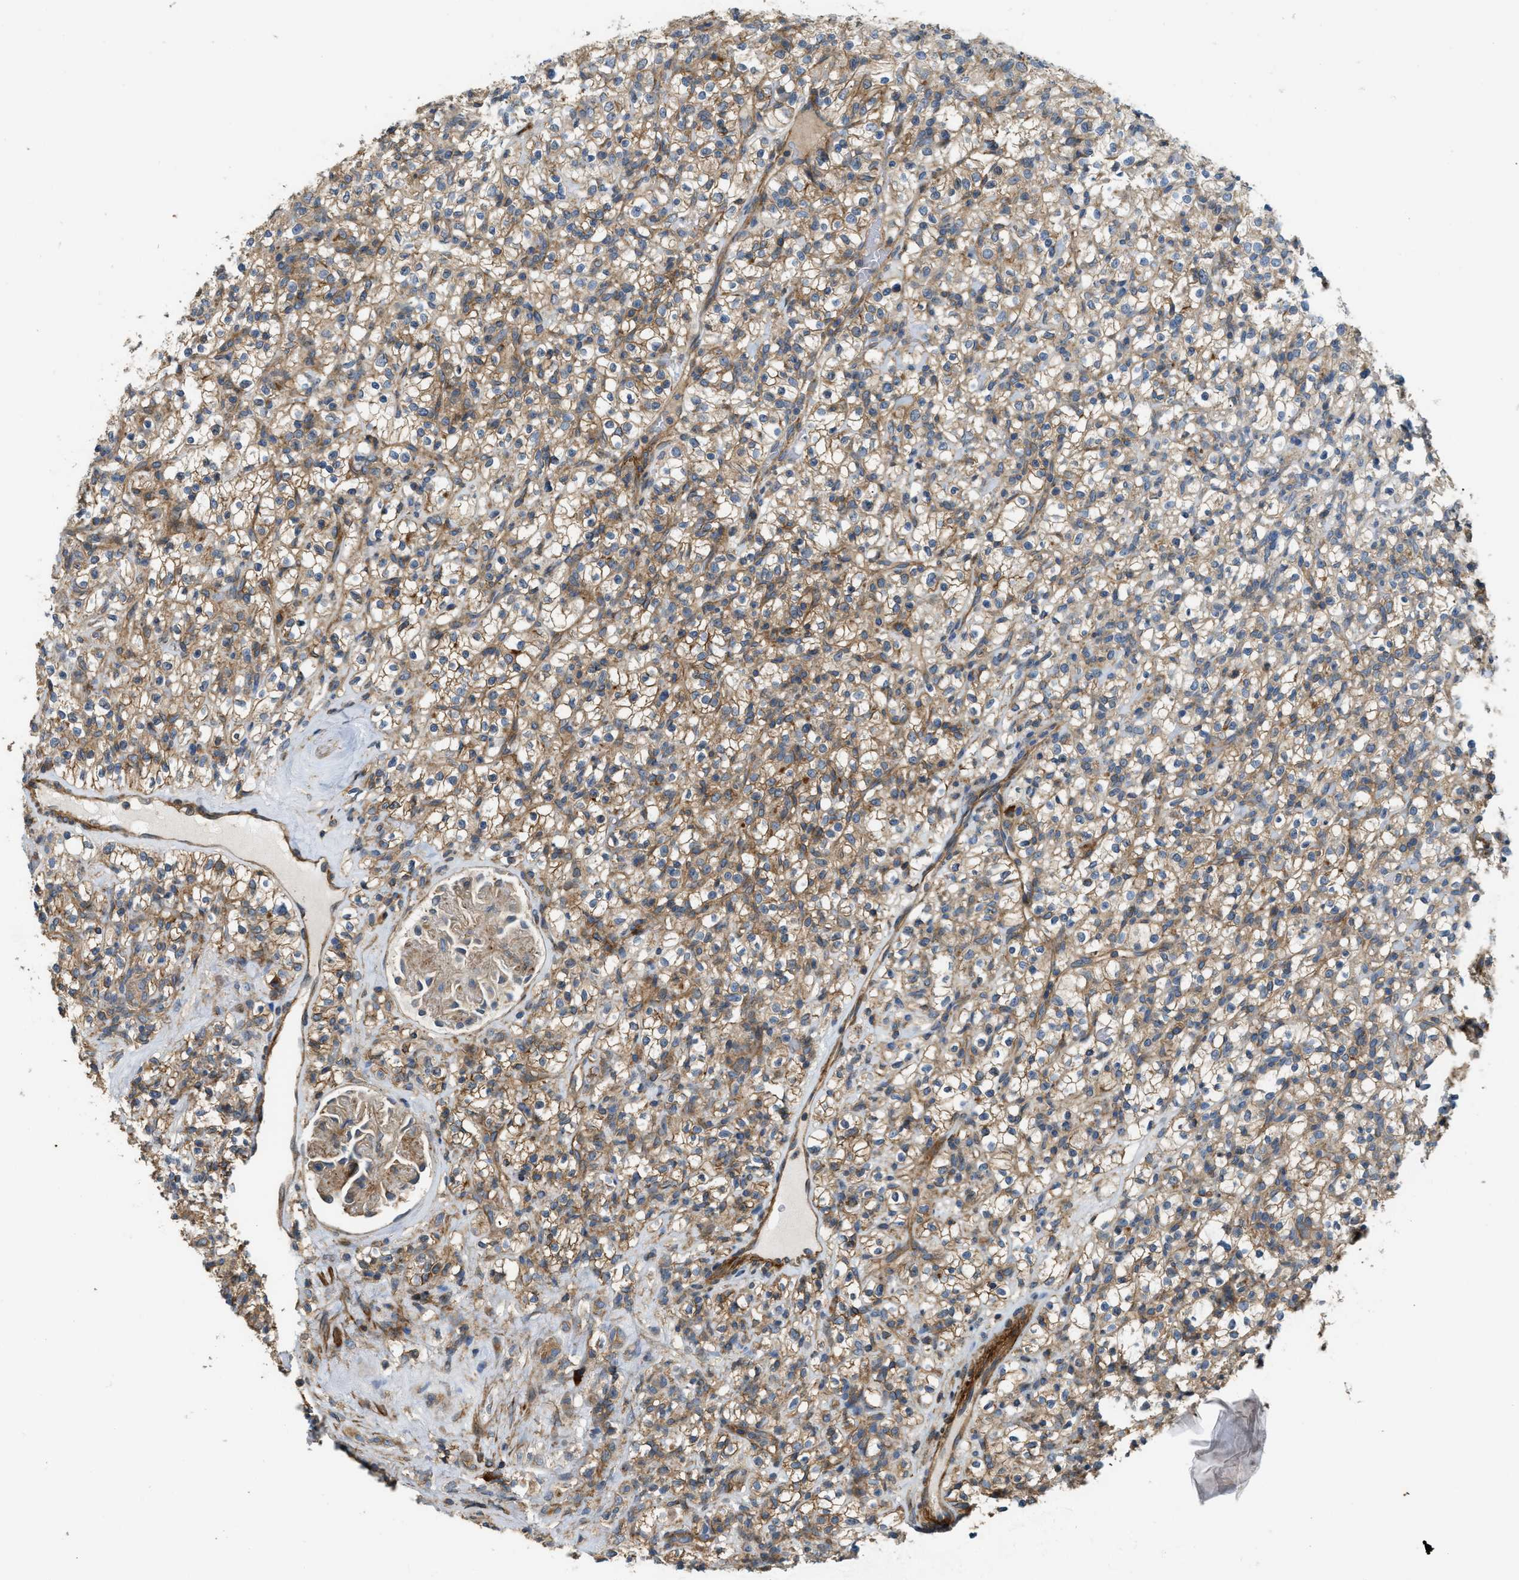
{"staining": {"intensity": "moderate", "quantity": ">75%", "location": "cytoplasmic/membranous"}, "tissue": "renal cancer", "cell_type": "Tumor cells", "image_type": "cancer", "snomed": [{"axis": "morphology", "description": "Normal tissue, NOS"}, {"axis": "morphology", "description": "Adenocarcinoma, NOS"}, {"axis": "topography", "description": "Kidney"}], "caption": "Immunohistochemical staining of renal cancer reveals medium levels of moderate cytoplasmic/membranous expression in about >75% of tumor cells.", "gene": "BTN3A2", "patient": {"sex": "female", "age": 72}}